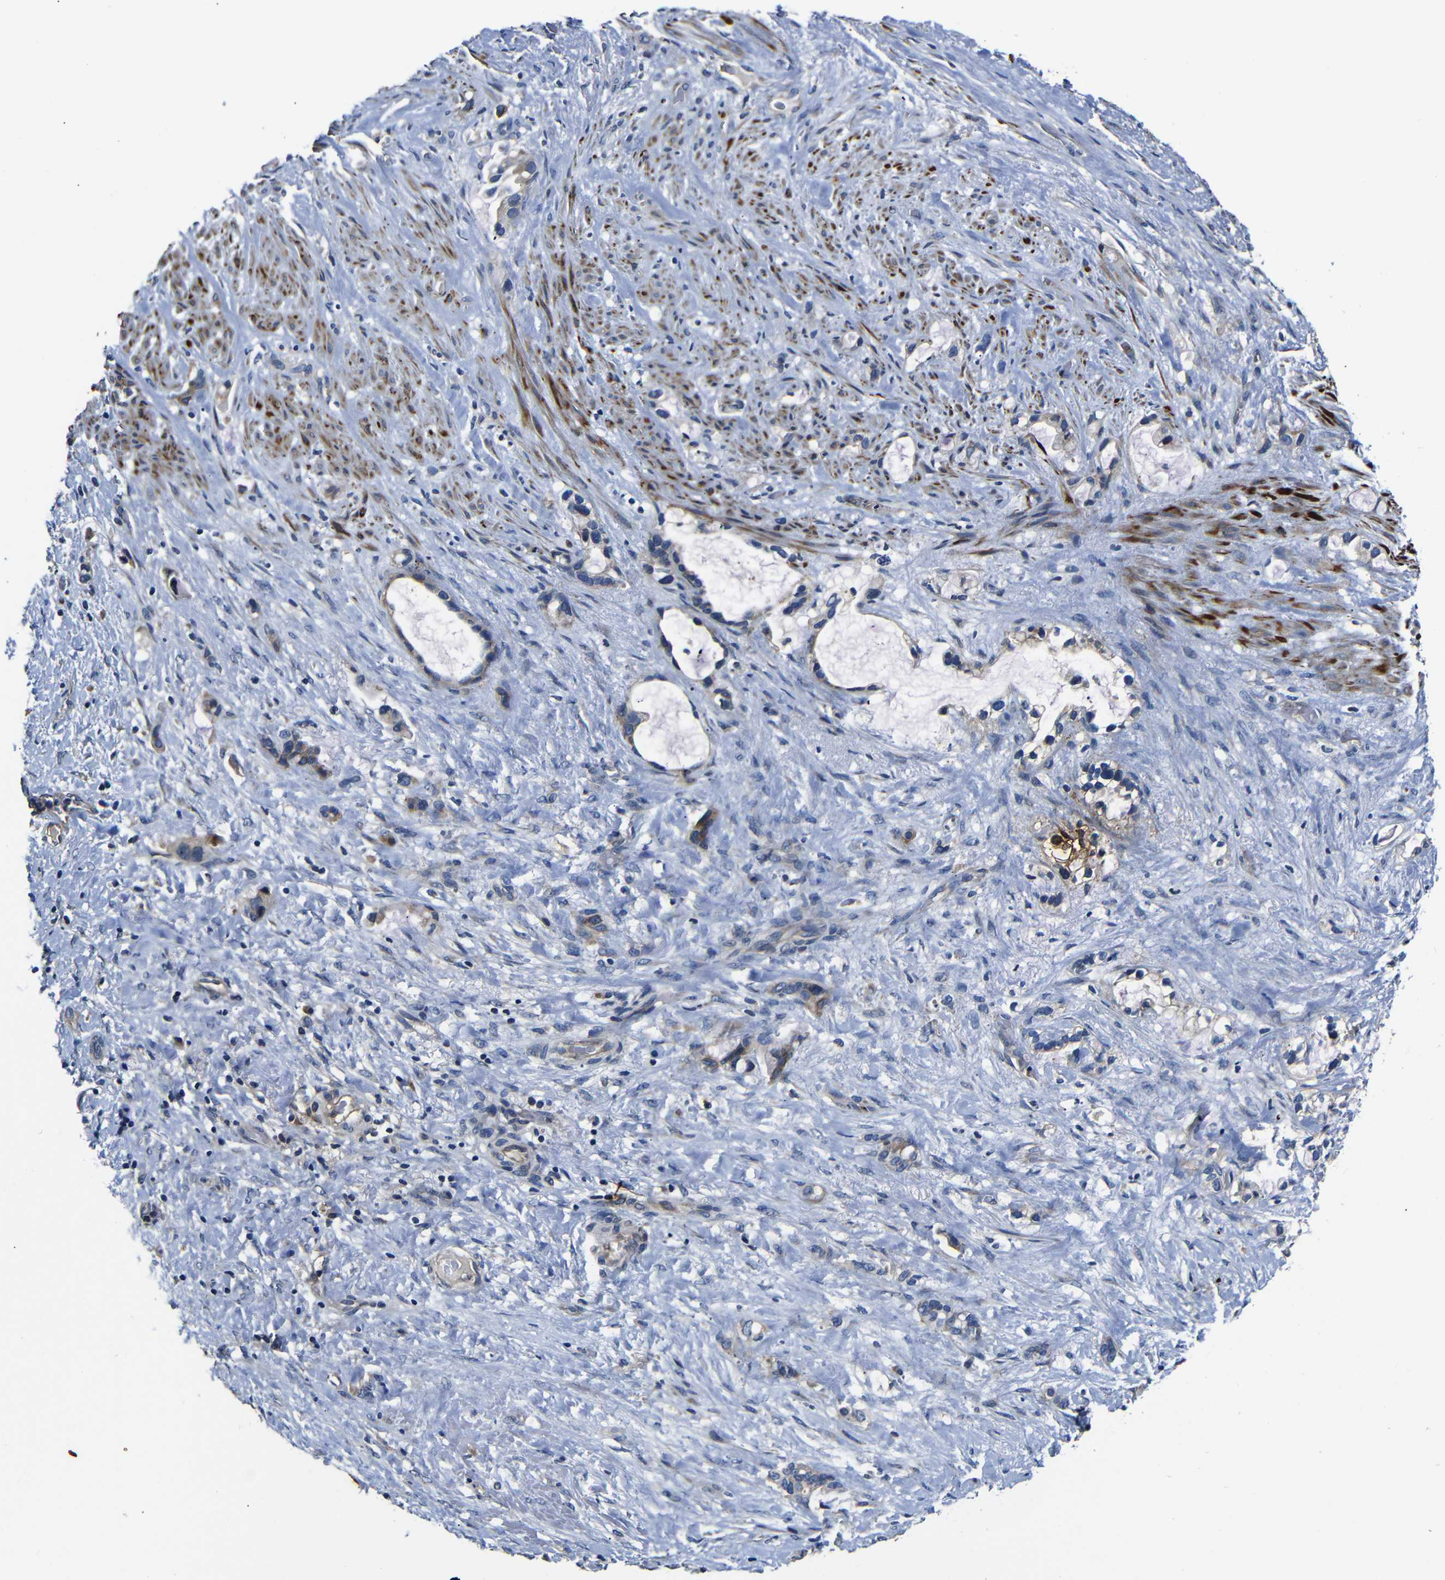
{"staining": {"intensity": "weak", "quantity": ">75%", "location": "cytoplasmic/membranous"}, "tissue": "liver cancer", "cell_type": "Tumor cells", "image_type": "cancer", "snomed": [{"axis": "morphology", "description": "Cholangiocarcinoma"}, {"axis": "topography", "description": "Liver"}], "caption": "Human liver cancer stained for a protein (brown) displays weak cytoplasmic/membranous positive expression in approximately >75% of tumor cells.", "gene": "AFDN", "patient": {"sex": "female", "age": 65}}